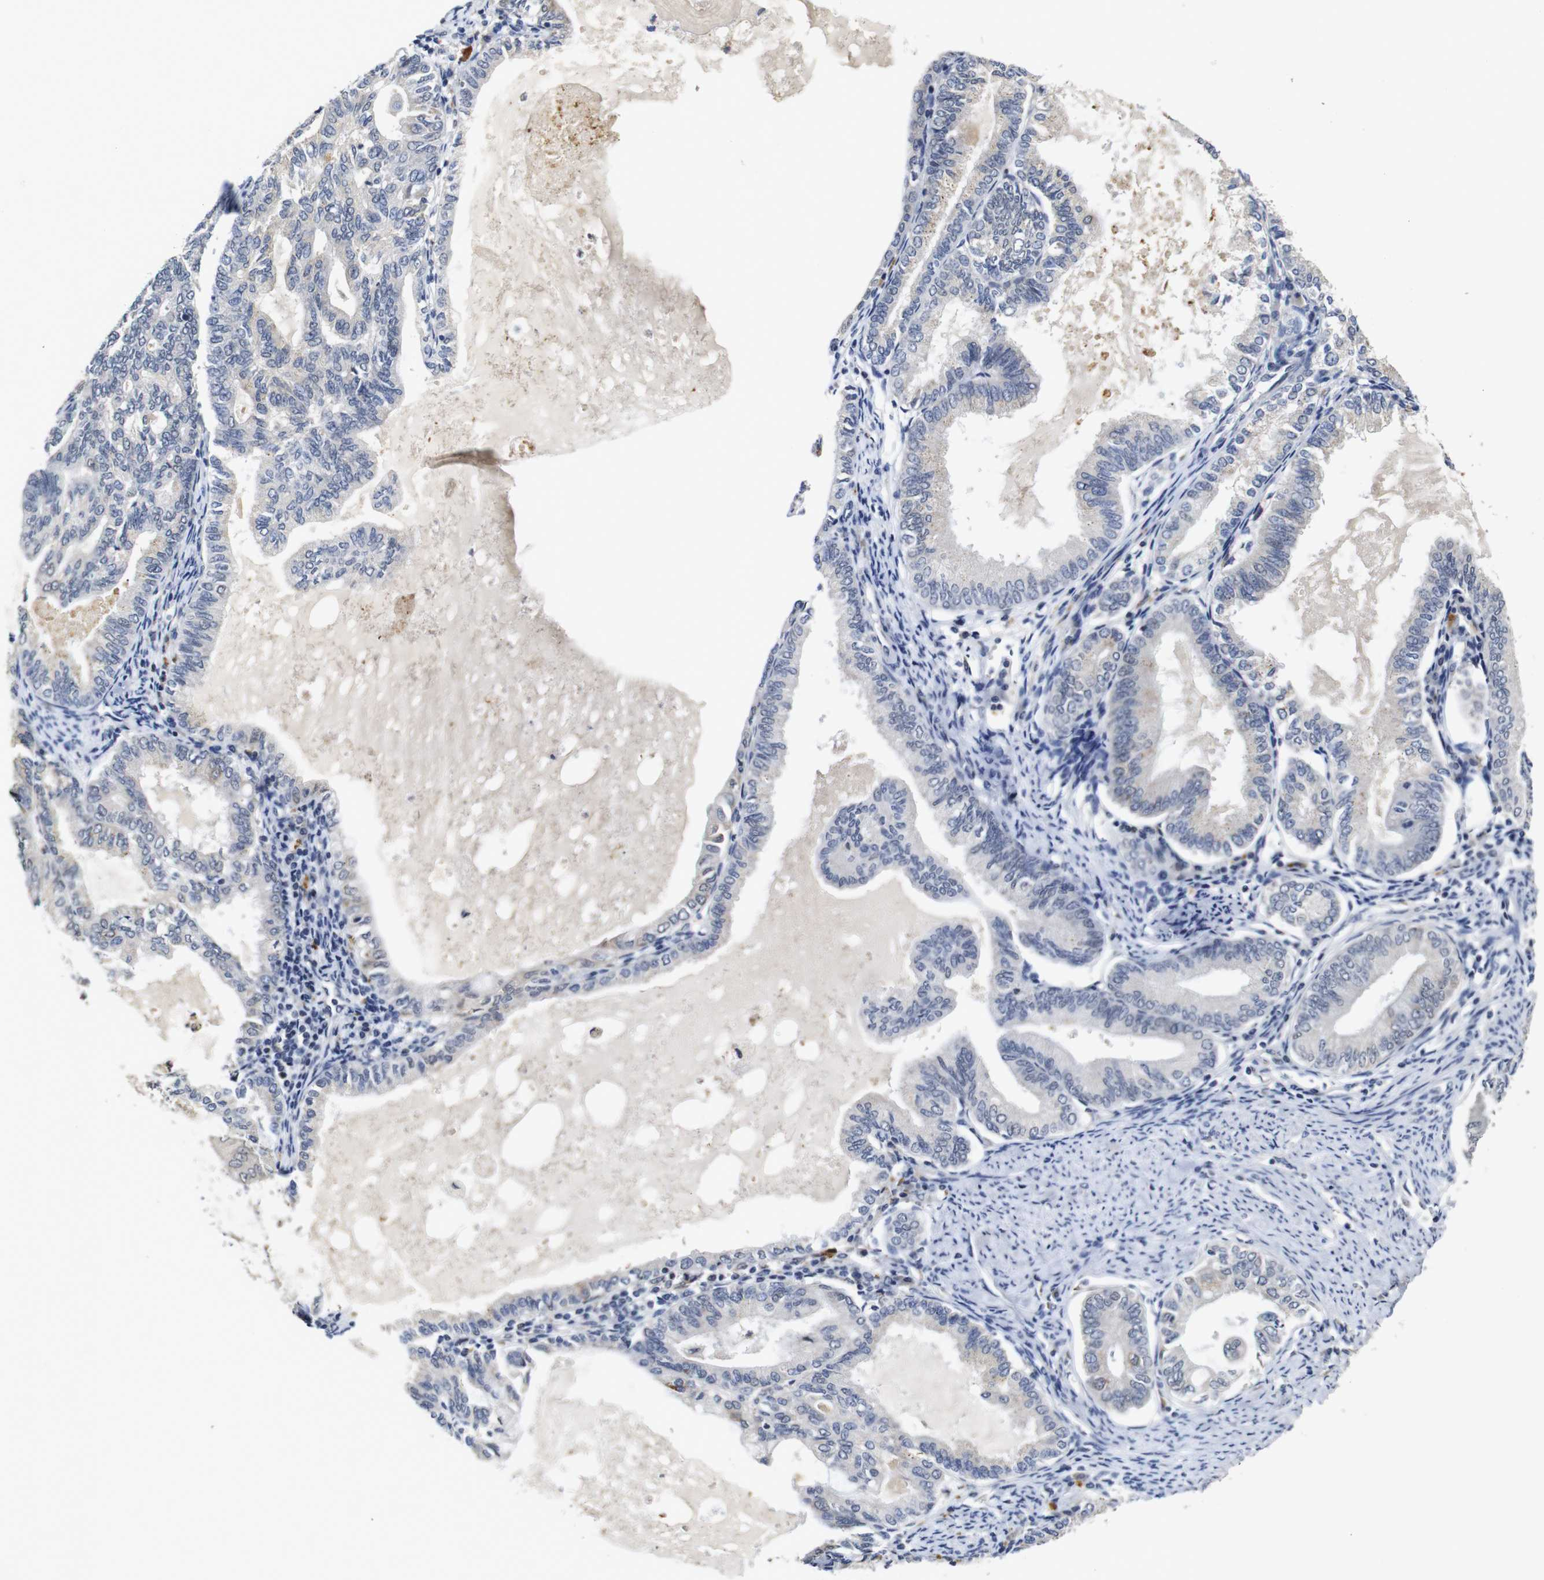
{"staining": {"intensity": "negative", "quantity": "none", "location": "none"}, "tissue": "endometrial cancer", "cell_type": "Tumor cells", "image_type": "cancer", "snomed": [{"axis": "morphology", "description": "Adenocarcinoma, NOS"}, {"axis": "topography", "description": "Endometrium"}], "caption": "Immunohistochemistry of human endometrial adenocarcinoma demonstrates no positivity in tumor cells.", "gene": "NTRK3", "patient": {"sex": "female", "age": 86}}